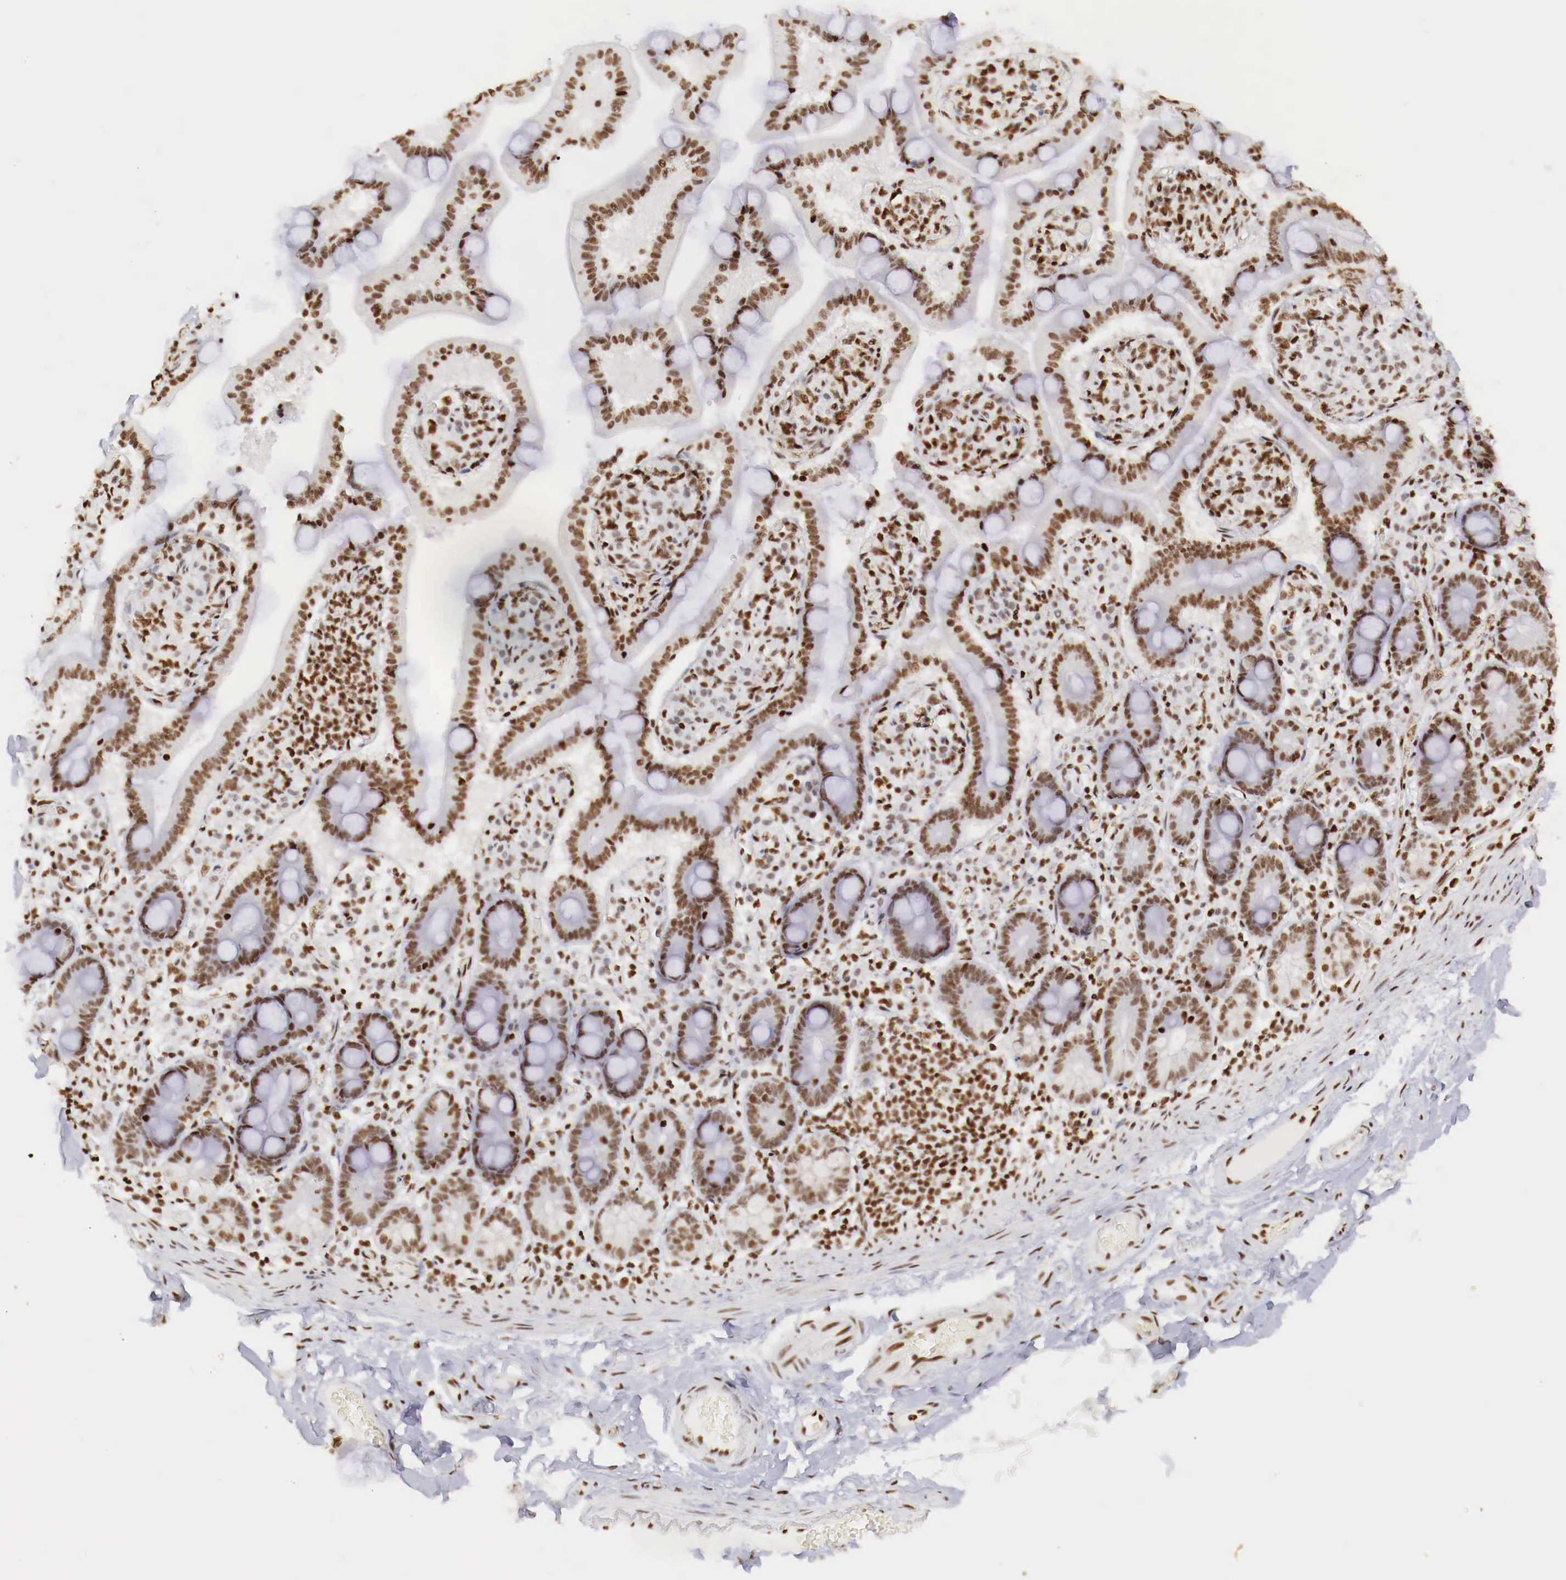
{"staining": {"intensity": "moderate", "quantity": ">75%", "location": "nuclear"}, "tissue": "adipose tissue", "cell_type": "Adipocytes", "image_type": "normal", "snomed": [{"axis": "morphology", "description": "Normal tissue, NOS"}, {"axis": "topography", "description": "Duodenum"}], "caption": "Immunohistochemical staining of normal adipose tissue displays moderate nuclear protein positivity in approximately >75% of adipocytes. The staining was performed using DAB, with brown indicating positive protein expression. Nuclei are stained blue with hematoxylin.", "gene": "MAX", "patient": {"sex": "male", "age": 63}}